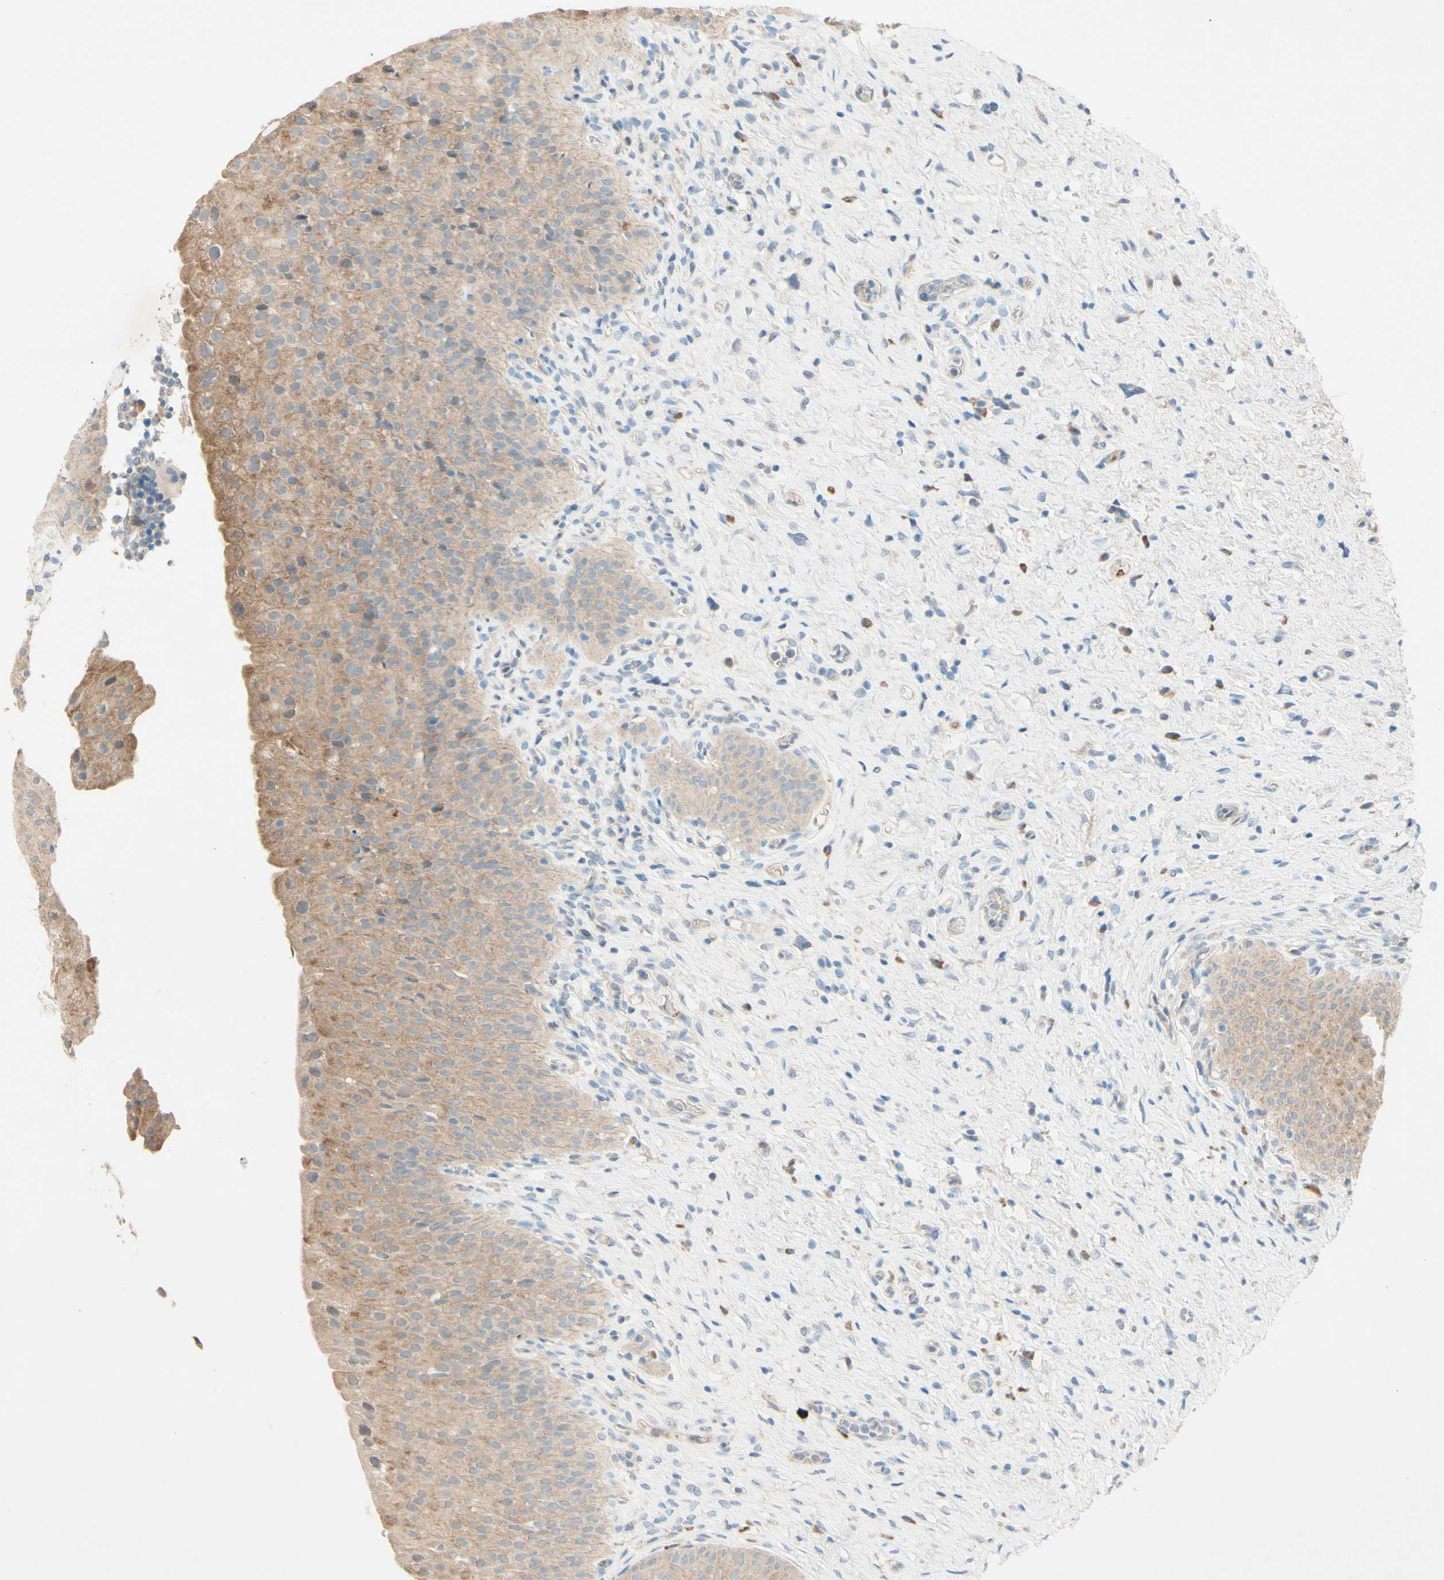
{"staining": {"intensity": "moderate", "quantity": ">75%", "location": "cytoplasmic/membranous"}, "tissue": "urinary bladder", "cell_type": "Urothelial cells", "image_type": "normal", "snomed": [{"axis": "morphology", "description": "Normal tissue, NOS"}, {"axis": "morphology", "description": "Urothelial carcinoma, High grade"}, {"axis": "topography", "description": "Urinary bladder"}], "caption": "IHC of unremarkable human urinary bladder reveals medium levels of moderate cytoplasmic/membranous staining in about >75% of urothelial cells. The protein is stained brown, and the nuclei are stained in blue (DAB (3,3'-diaminobenzidine) IHC with brightfield microscopy, high magnification).", "gene": "IL2", "patient": {"sex": "male", "age": 46}}